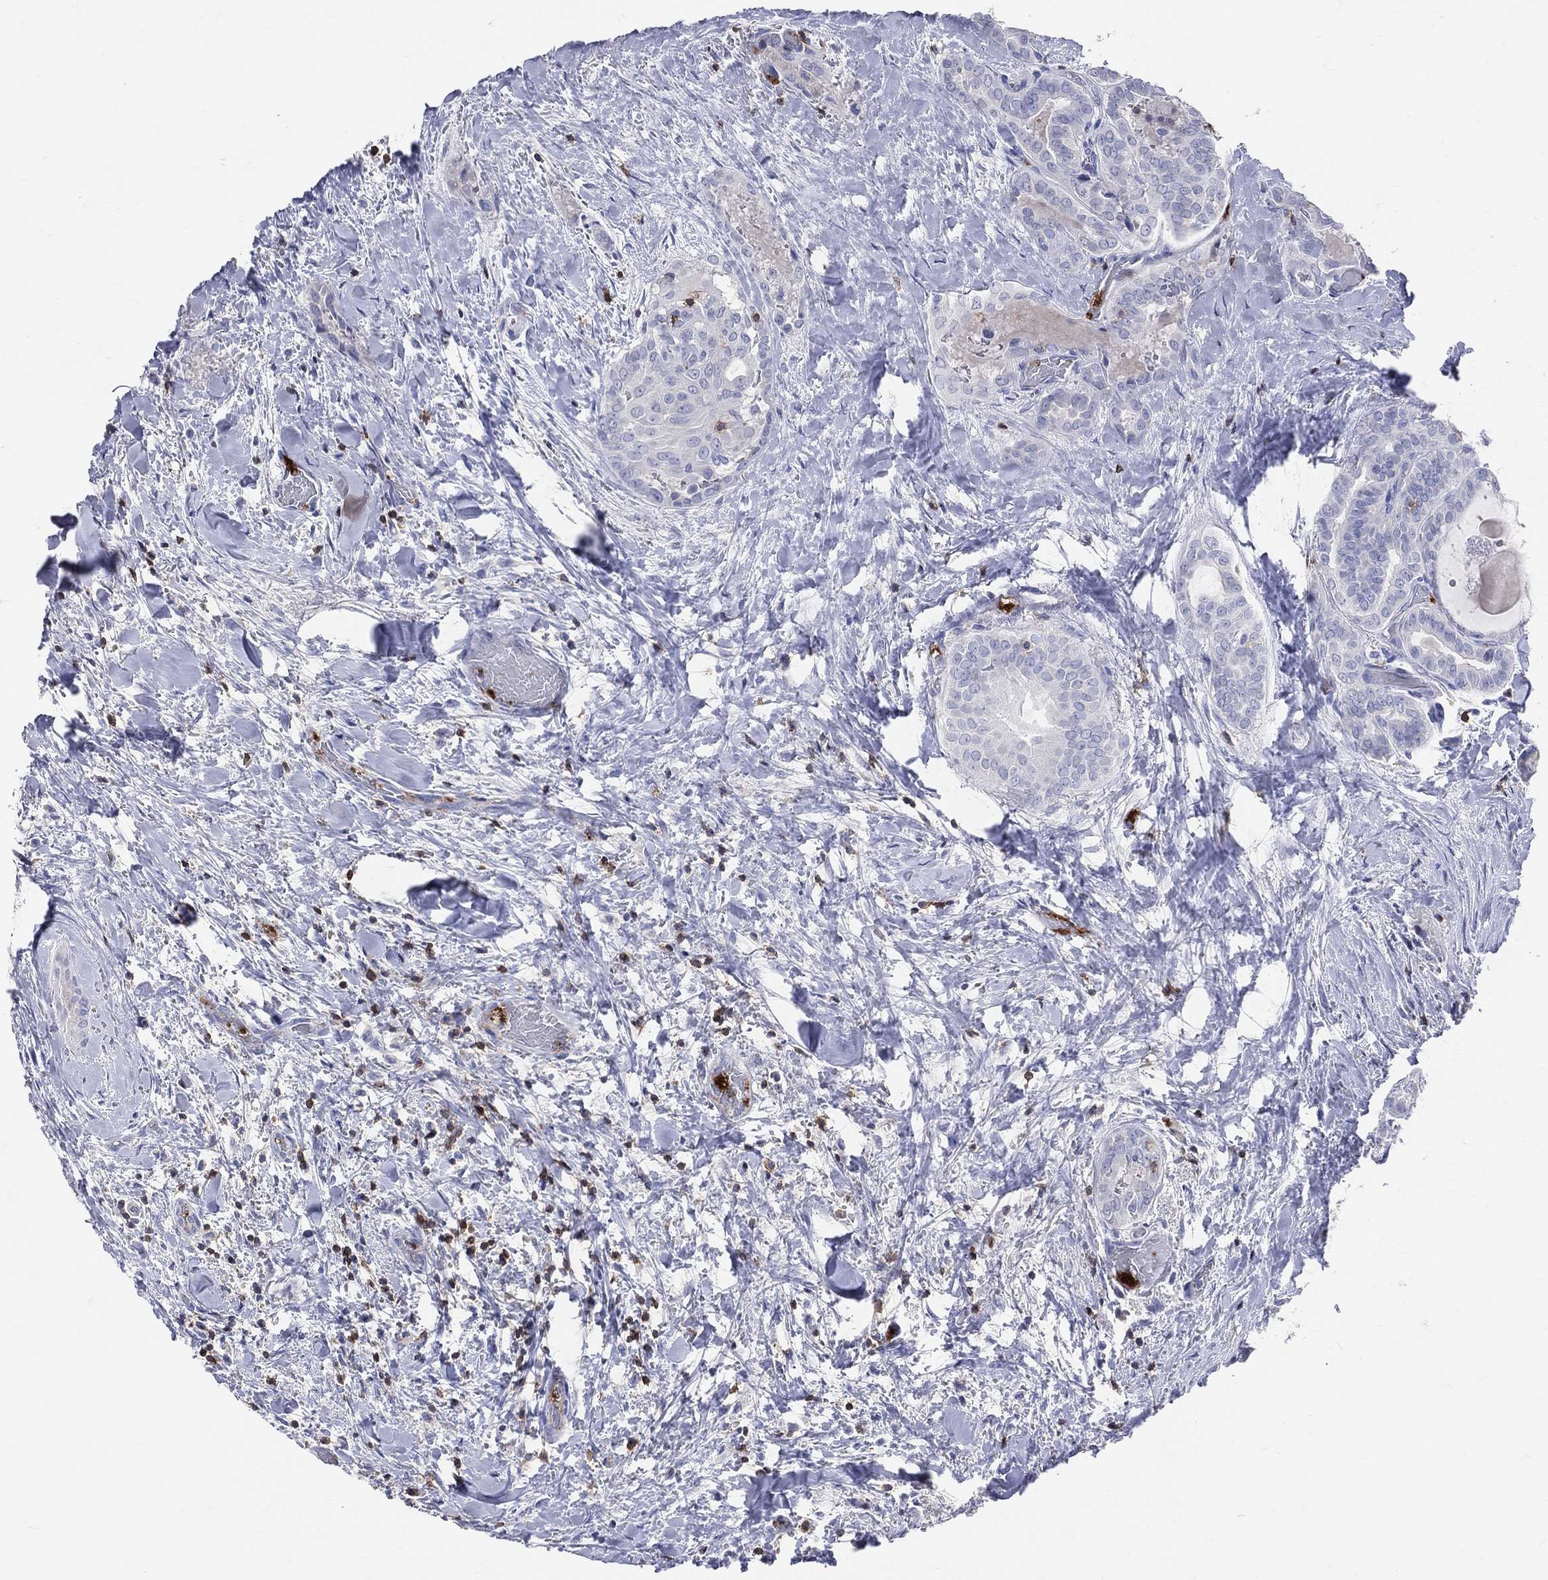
{"staining": {"intensity": "negative", "quantity": "none", "location": "none"}, "tissue": "thyroid cancer", "cell_type": "Tumor cells", "image_type": "cancer", "snomed": [{"axis": "morphology", "description": "Papillary adenocarcinoma, NOS"}, {"axis": "topography", "description": "Thyroid gland"}], "caption": "An immunohistochemistry image of thyroid cancer (papillary adenocarcinoma) is shown. There is no staining in tumor cells of thyroid cancer (papillary adenocarcinoma). (DAB (3,3'-diaminobenzidine) immunohistochemistry, high magnification).", "gene": "LAT", "patient": {"sex": "female", "age": 39}}